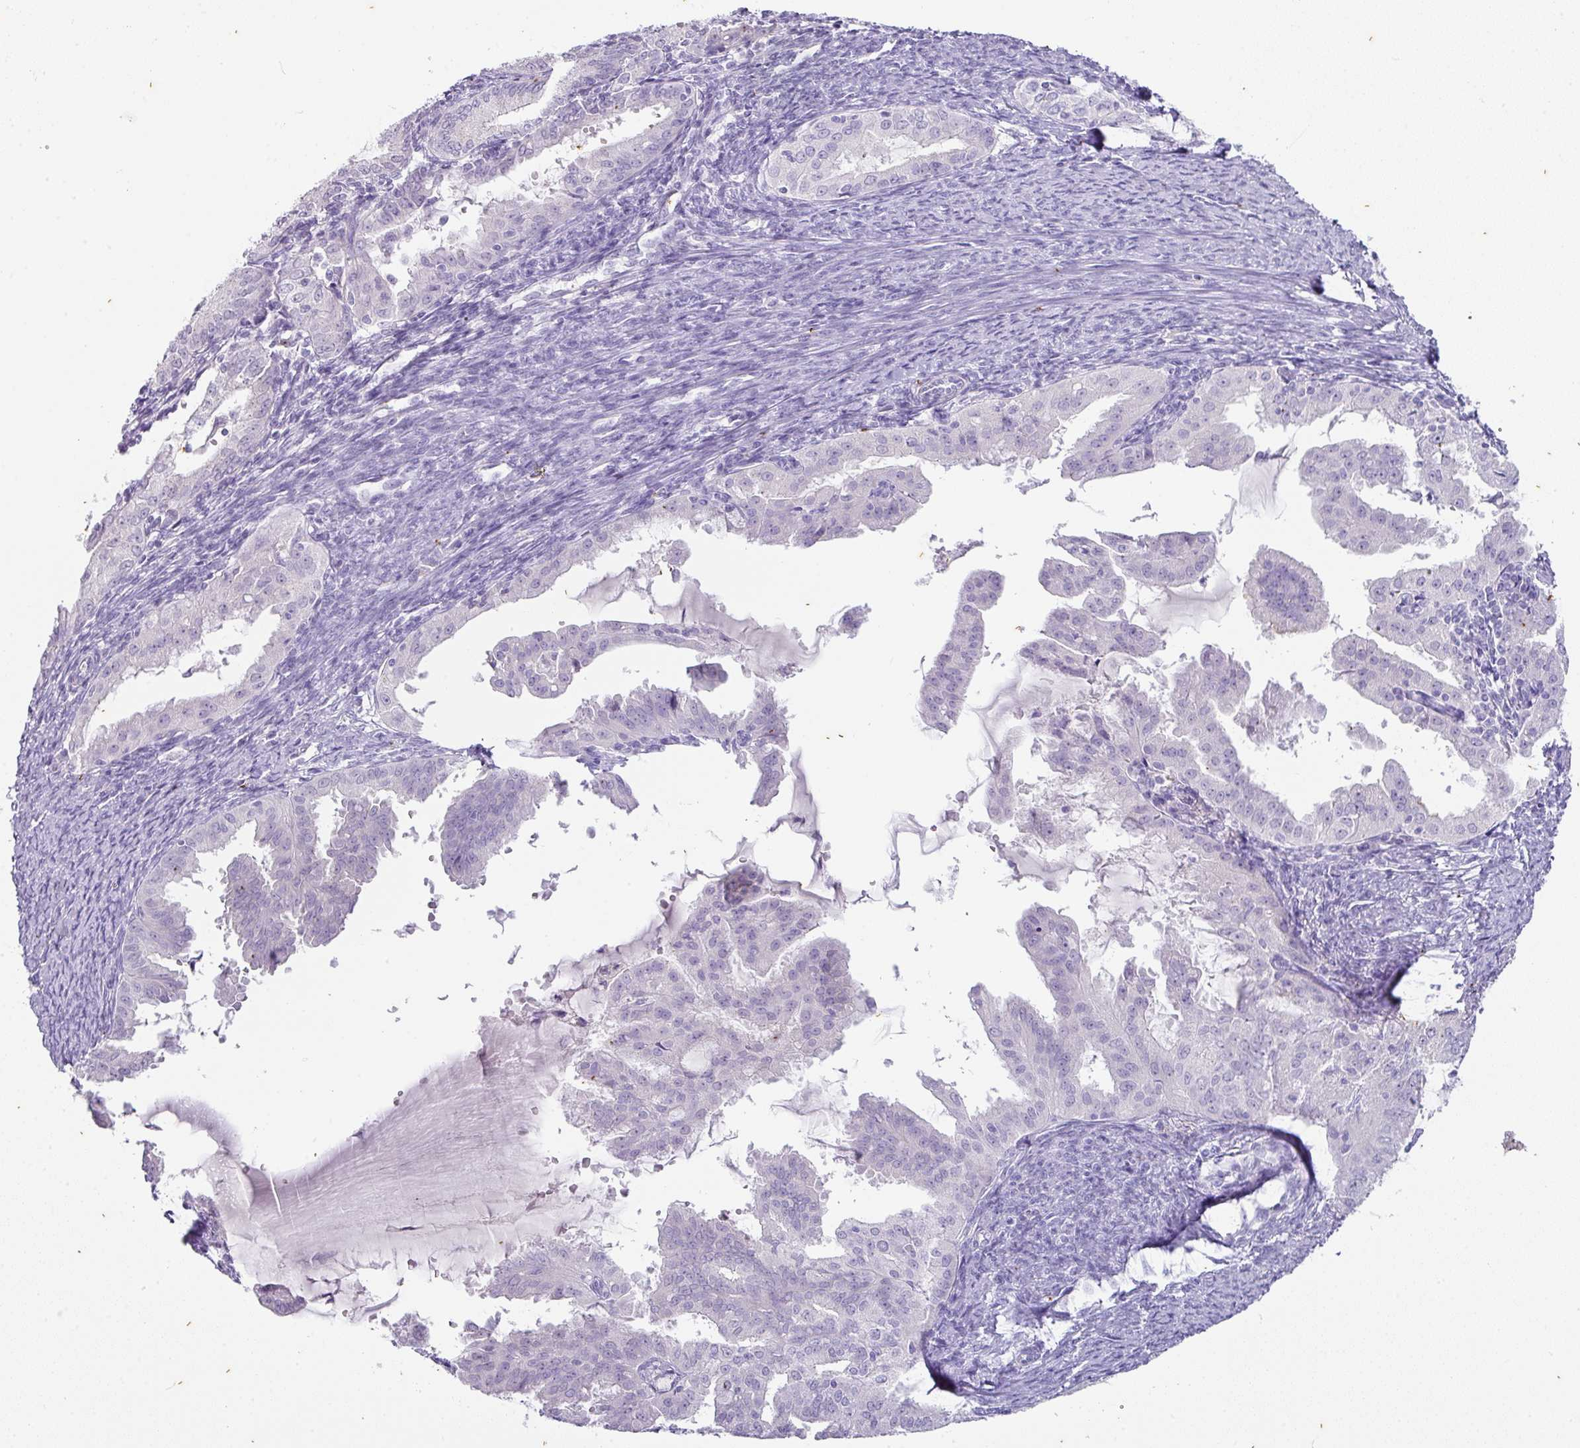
{"staining": {"intensity": "negative", "quantity": "none", "location": "none"}, "tissue": "endometrial cancer", "cell_type": "Tumor cells", "image_type": "cancer", "snomed": [{"axis": "morphology", "description": "Adenocarcinoma, NOS"}, {"axis": "topography", "description": "Endometrium"}], "caption": "A photomicrograph of human endometrial adenocarcinoma is negative for staining in tumor cells.", "gene": "OR52N1", "patient": {"sex": "female", "age": 70}}